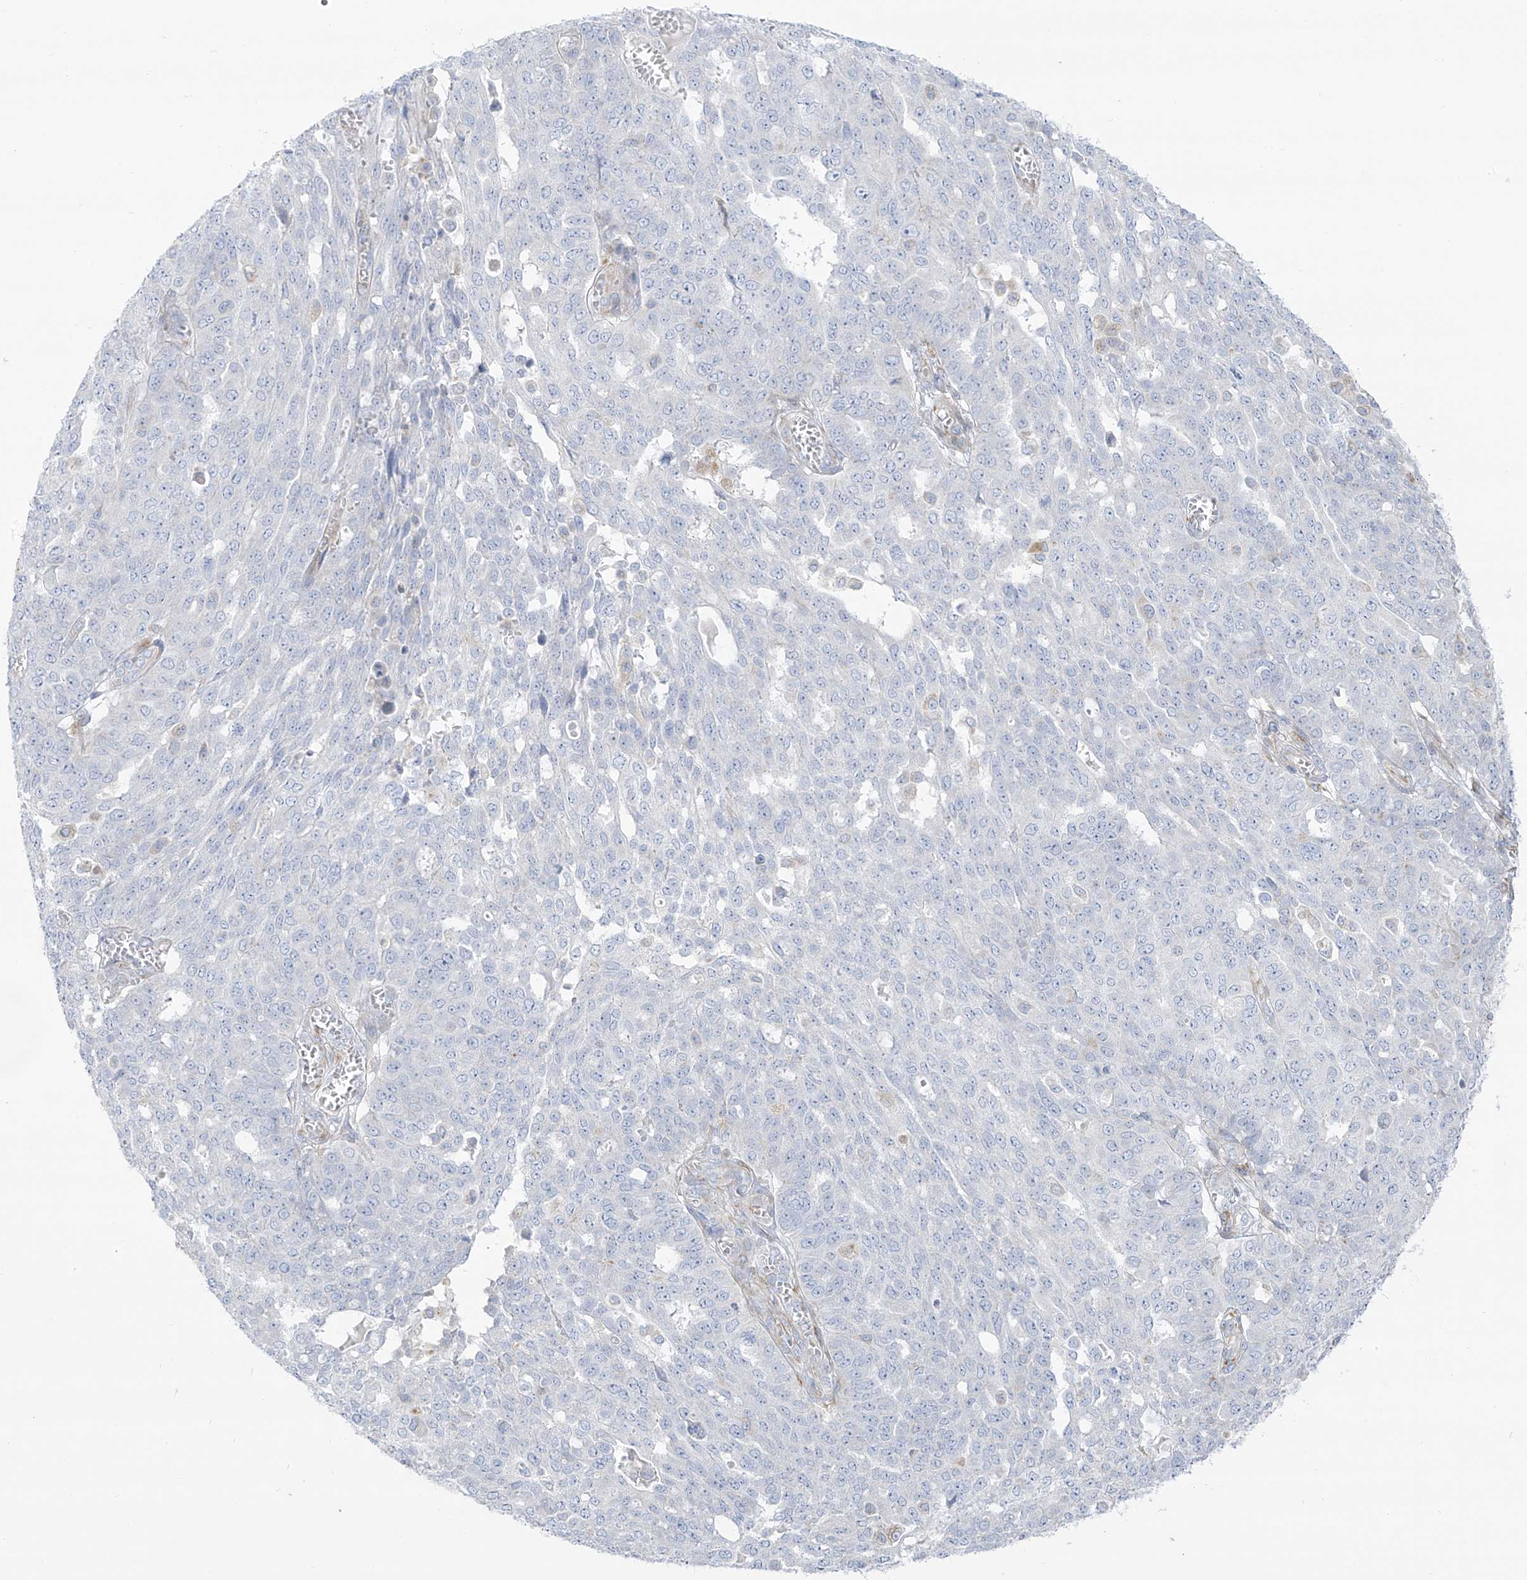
{"staining": {"intensity": "negative", "quantity": "none", "location": "none"}, "tissue": "ovarian cancer", "cell_type": "Tumor cells", "image_type": "cancer", "snomed": [{"axis": "morphology", "description": "Cystadenocarcinoma, serous, NOS"}, {"axis": "topography", "description": "Soft tissue"}, {"axis": "topography", "description": "Ovary"}], "caption": "An immunohistochemistry image of ovarian cancer (serous cystadenocarcinoma) is shown. There is no staining in tumor cells of ovarian cancer (serous cystadenocarcinoma).", "gene": "TAL2", "patient": {"sex": "female", "age": 57}}